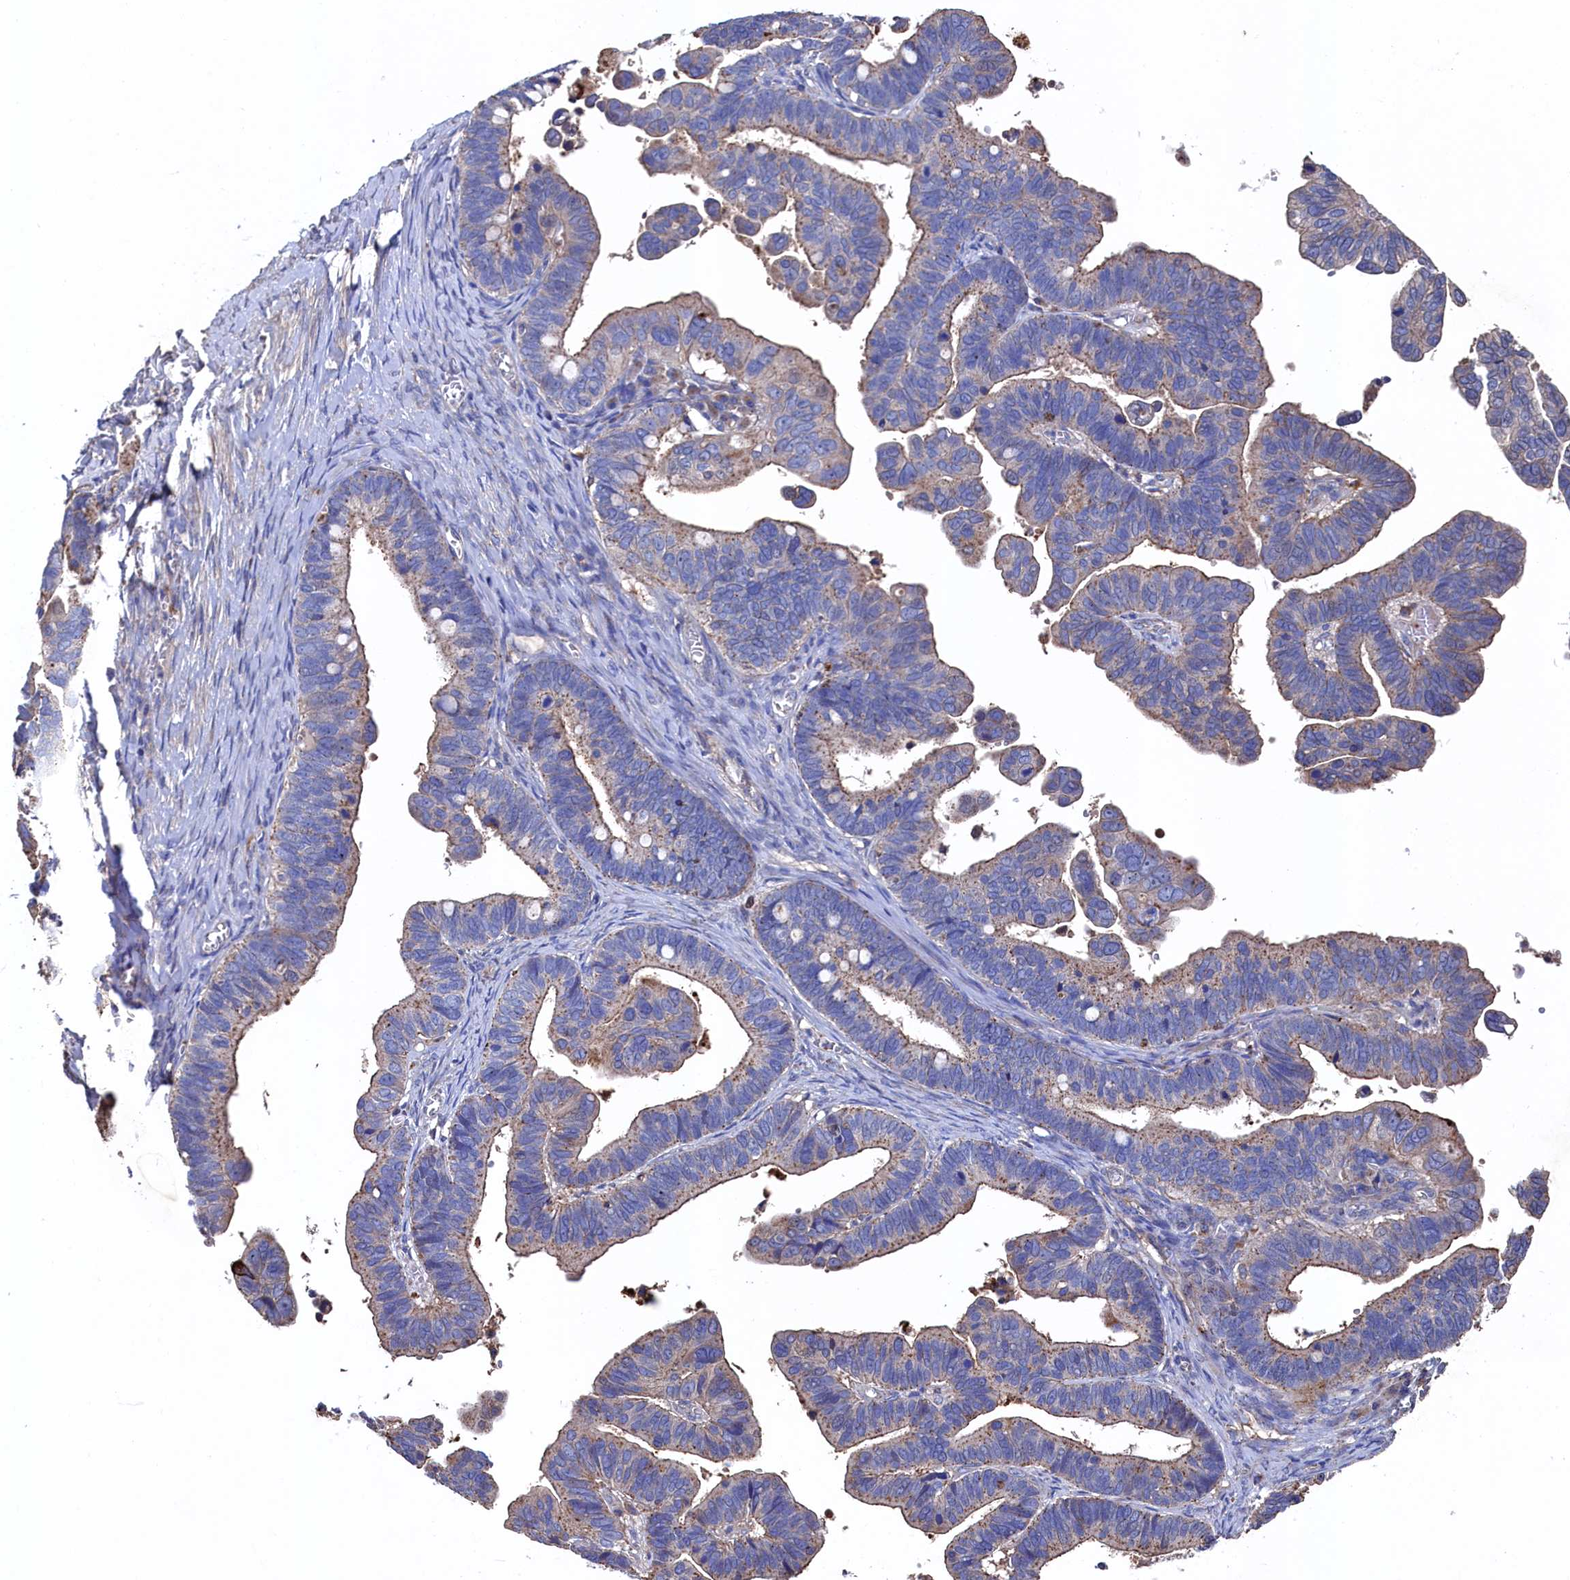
{"staining": {"intensity": "weak", "quantity": ">75%", "location": "cytoplasmic/membranous"}, "tissue": "ovarian cancer", "cell_type": "Tumor cells", "image_type": "cancer", "snomed": [{"axis": "morphology", "description": "Cystadenocarcinoma, serous, NOS"}, {"axis": "topography", "description": "Ovary"}], "caption": "Tumor cells show low levels of weak cytoplasmic/membranous positivity in approximately >75% of cells in ovarian serous cystadenocarcinoma.", "gene": "TK2", "patient": {"sex": "female", "age": 56}}